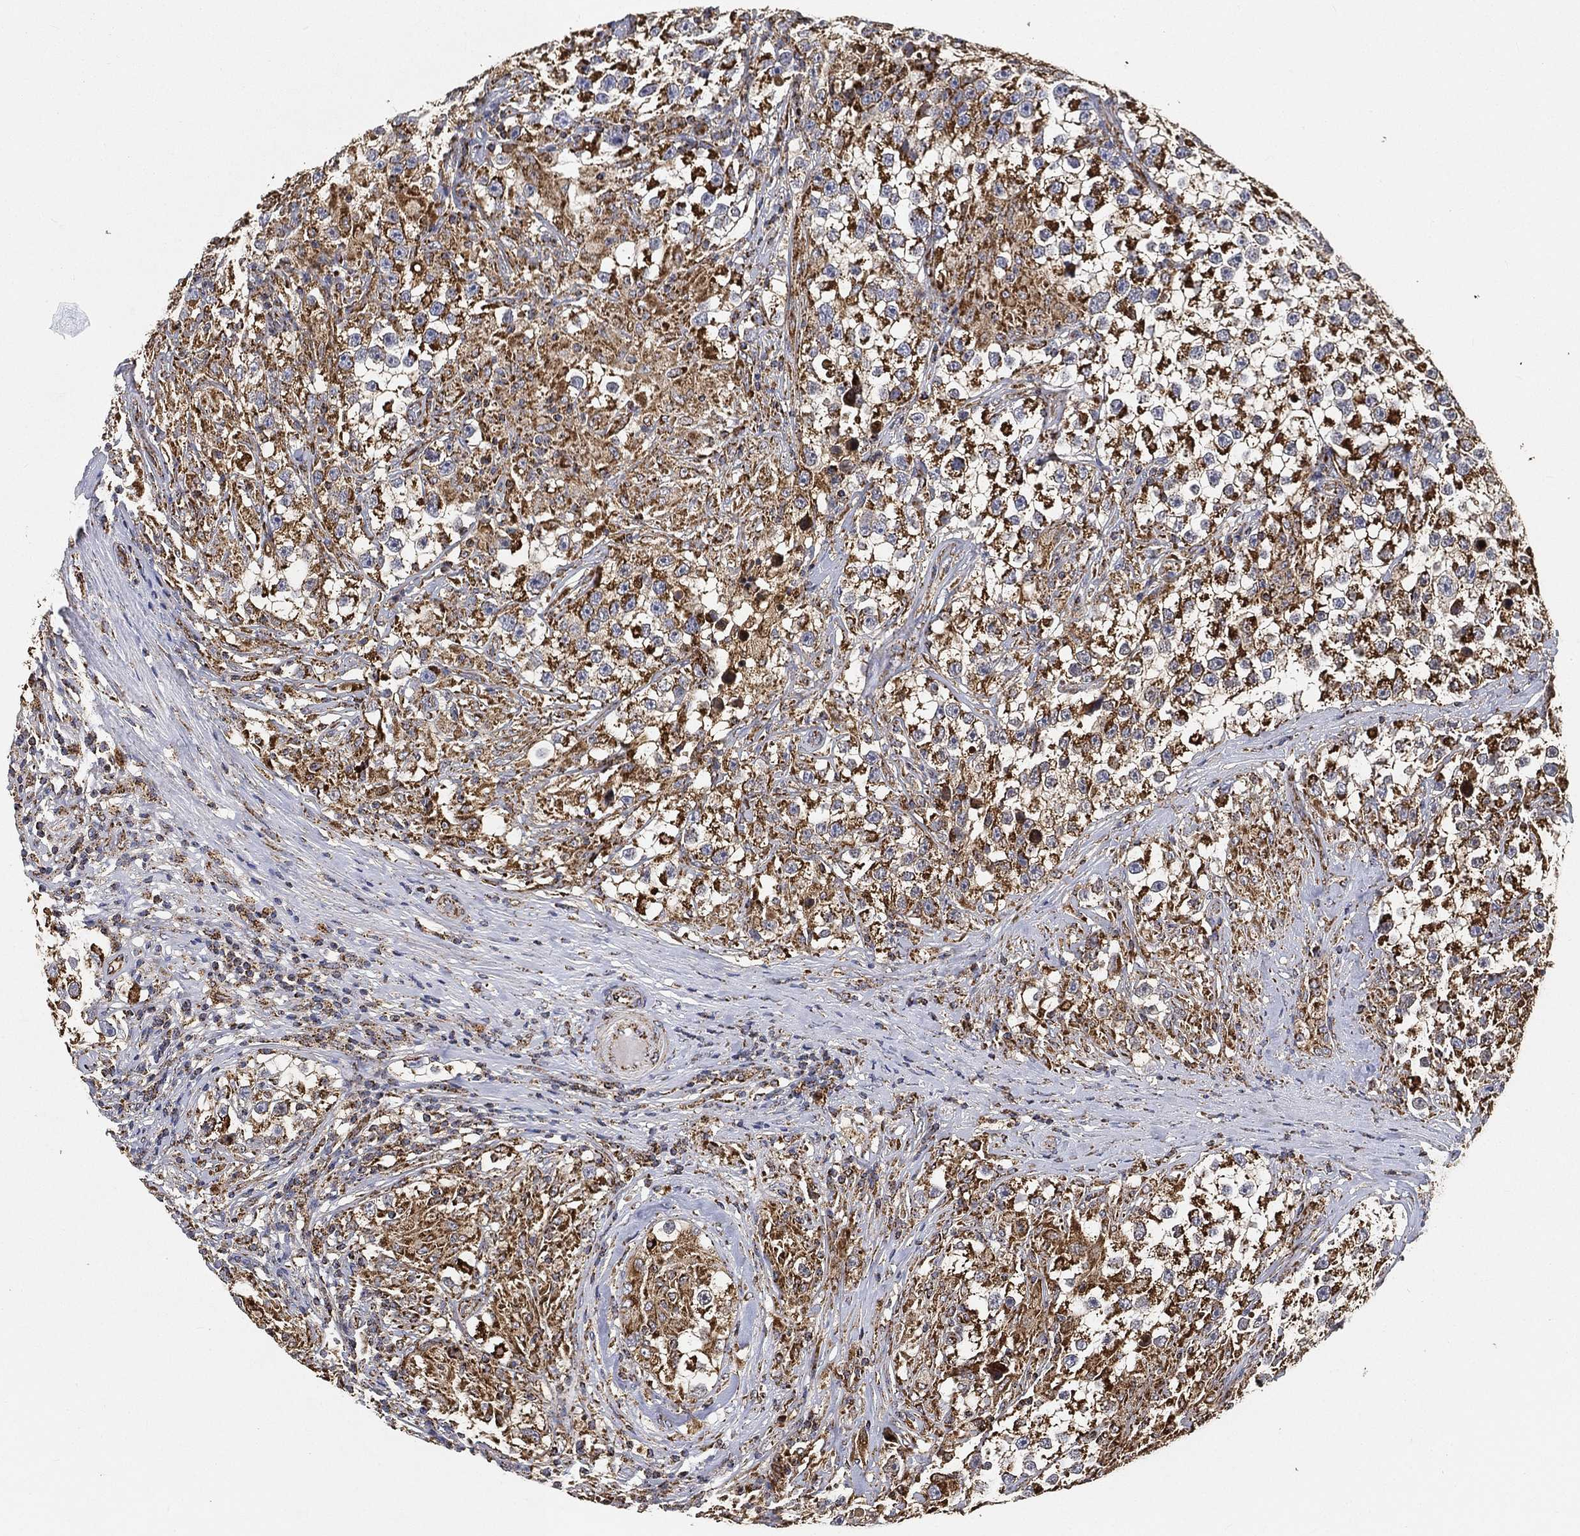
{"staining": {"intensity": "strong", "quantity": ">75%", "location": "cytoplasmic/membranous"}, "tissue": "testis cancer", "cell_type": "Tumor cells", "image_type": "cancer", "snomed": [{"axis": "morphology", "description": "Seminoma, NOS"}, {"axis": "topography", "description": "Testis"}], "caption": "Immunohistochemical staining of human seminoma (testis) reveals strong cytoplasmic/membranous protein expression in about >75% of tumor cells.", "gene": "SLC38A7", "patient": {"sex": "male", "age": 46}}